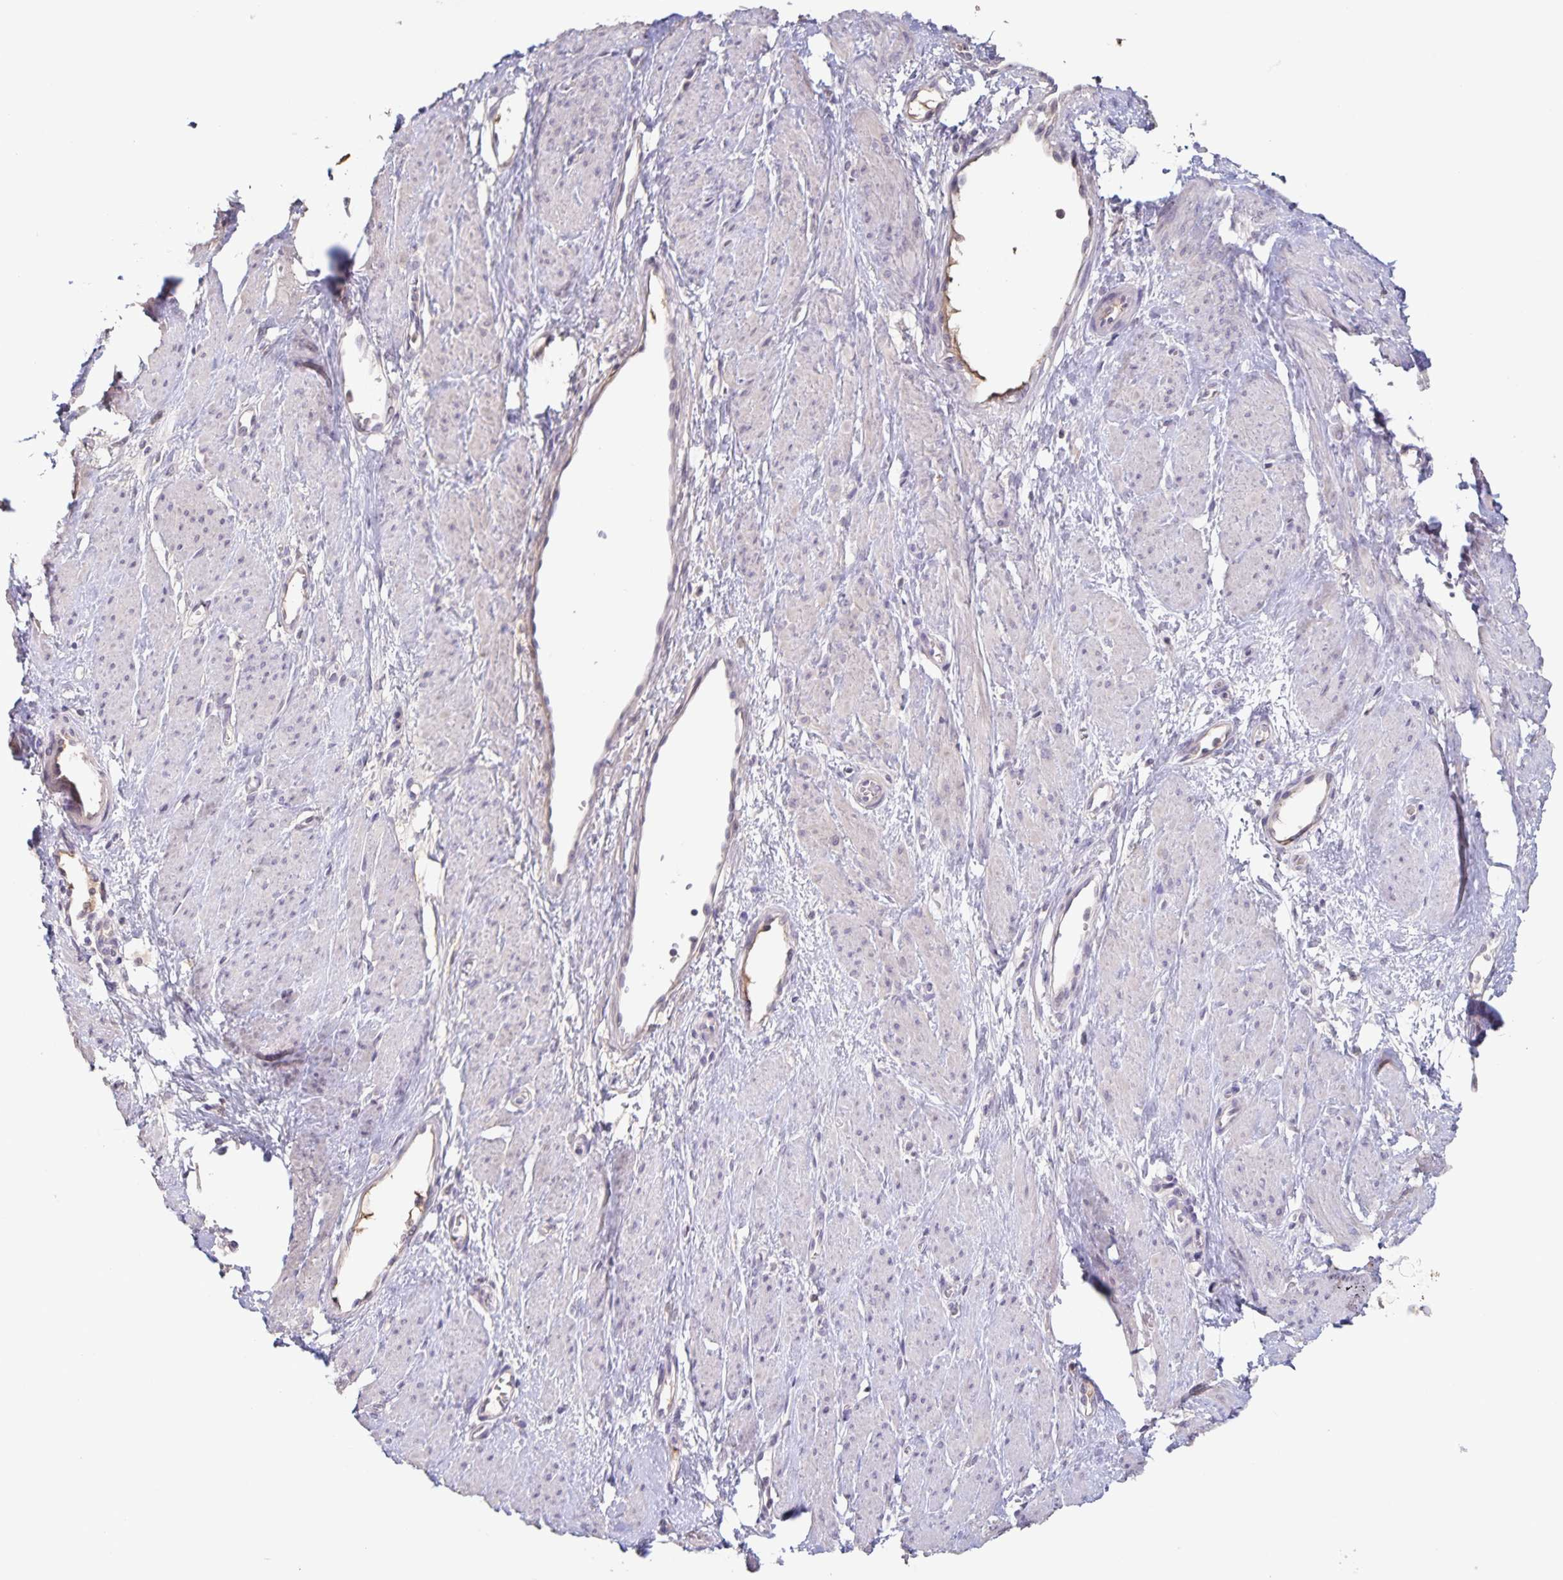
{"staining": {"intensity": "negative", "quantity": "none", "location": "none"}, "tissue": "smooth muscle", "cell_type": "Smooth muscle cells", "image_type": "normal", "snomed": [{"axis": "morphology", "description": "Normal tissue, NOS"}, {"axis": "topography", "description": "Smooth muscle"}, {"axis": "topography", "description": "Uterus"}], "caption": "Smooth muscle stained for a protein using immunohistochemistry (IHC) shows no expression smooth muscle cells.", "gene": "INSL5", "patient": {"sex": "female", "age": 39}}